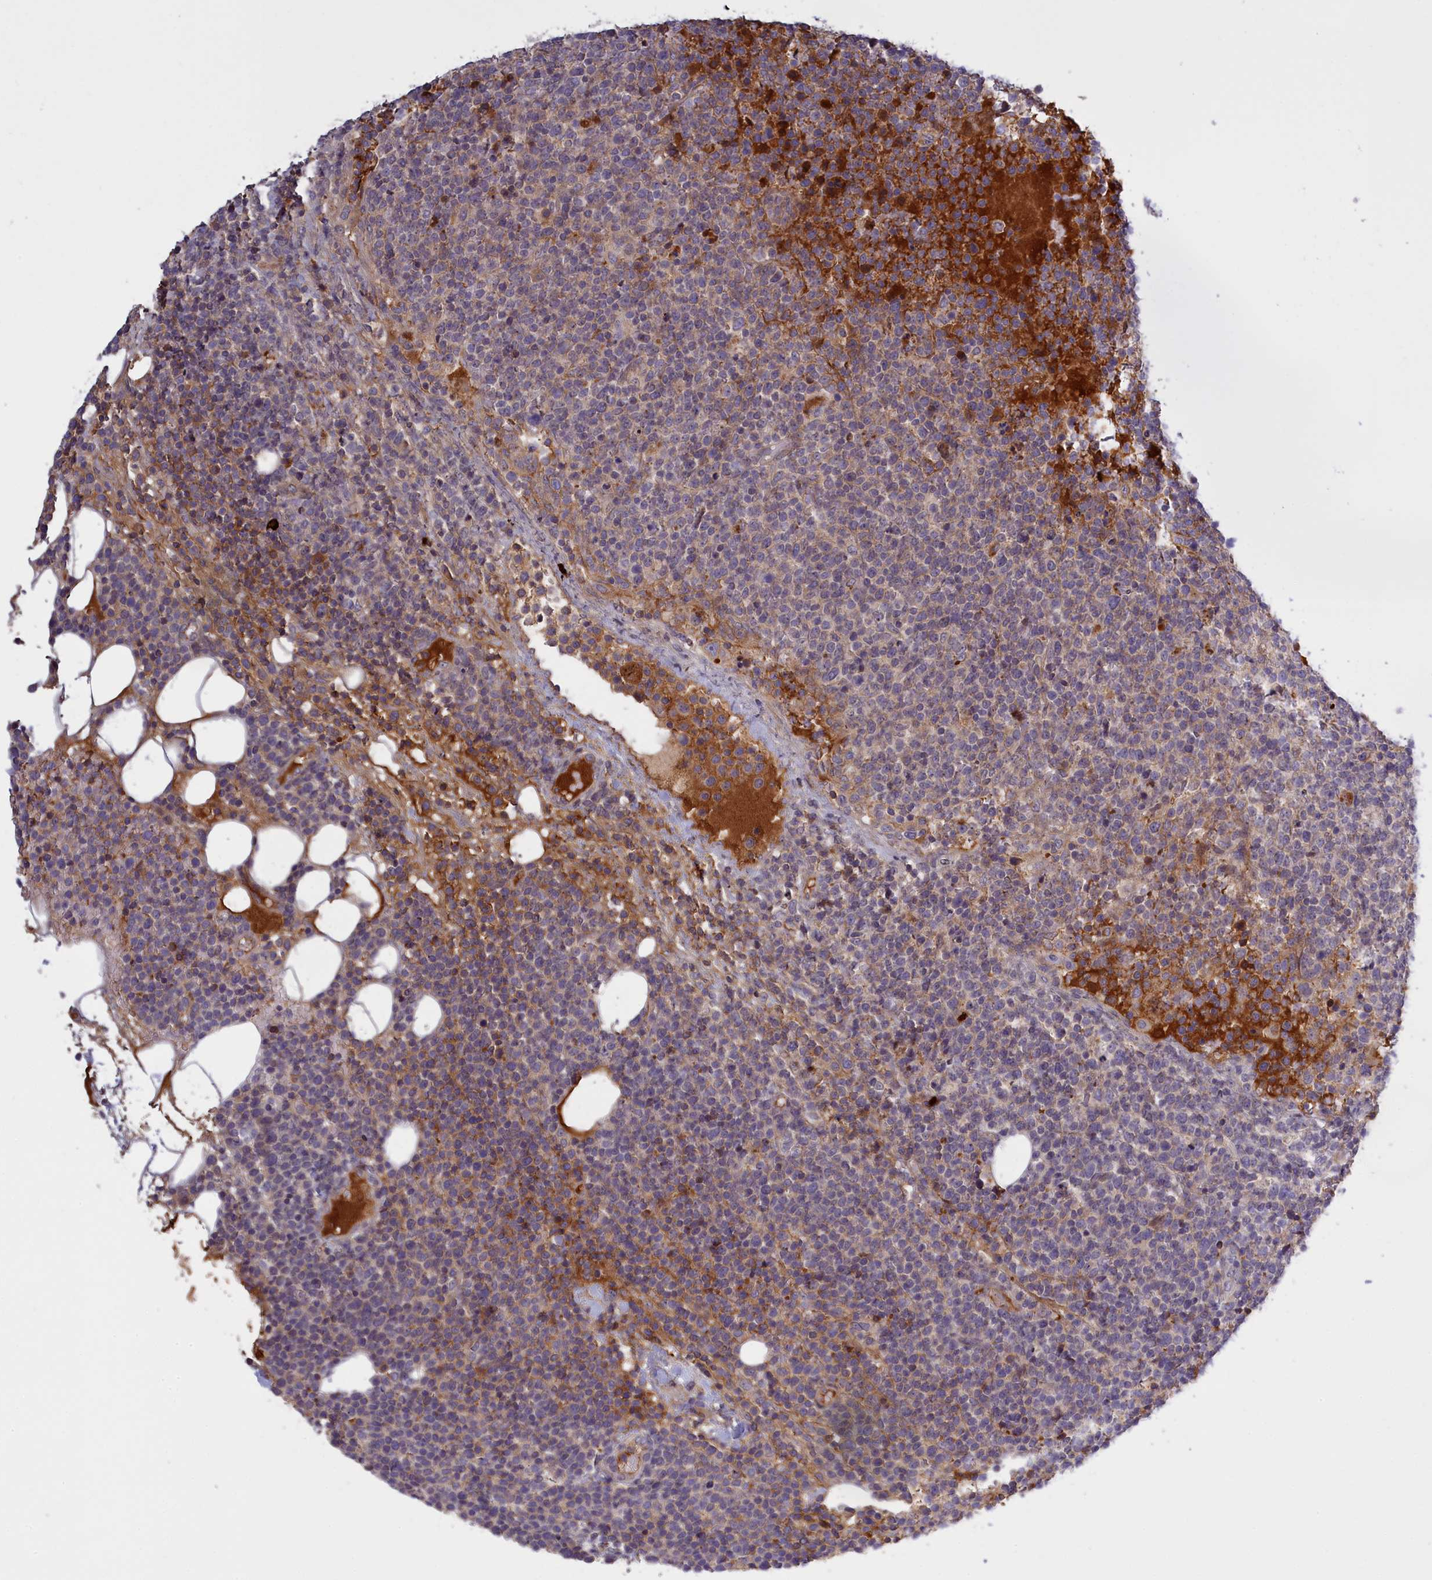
{"staining": {"intensity": "negative", "quantity": "none", "location": "none"}, "tissue": "lymphoma", "cell_type": "Tumor cells", "image_type": "cancer", "snomed": [{"axis": "morphology", "description": "Malignant lymphoma, non-Hodgkin's type, High grade"}, {"axis": "topography", "description": "Lymph node"}], "caption": "DAB (3,3'-diaminobenzidine) immunohistochemical staining of lymphoma exhibits no significant positivity in tumor cells.", "gene": "RRAD", "patient": {"sex": "male", "age": 61}}